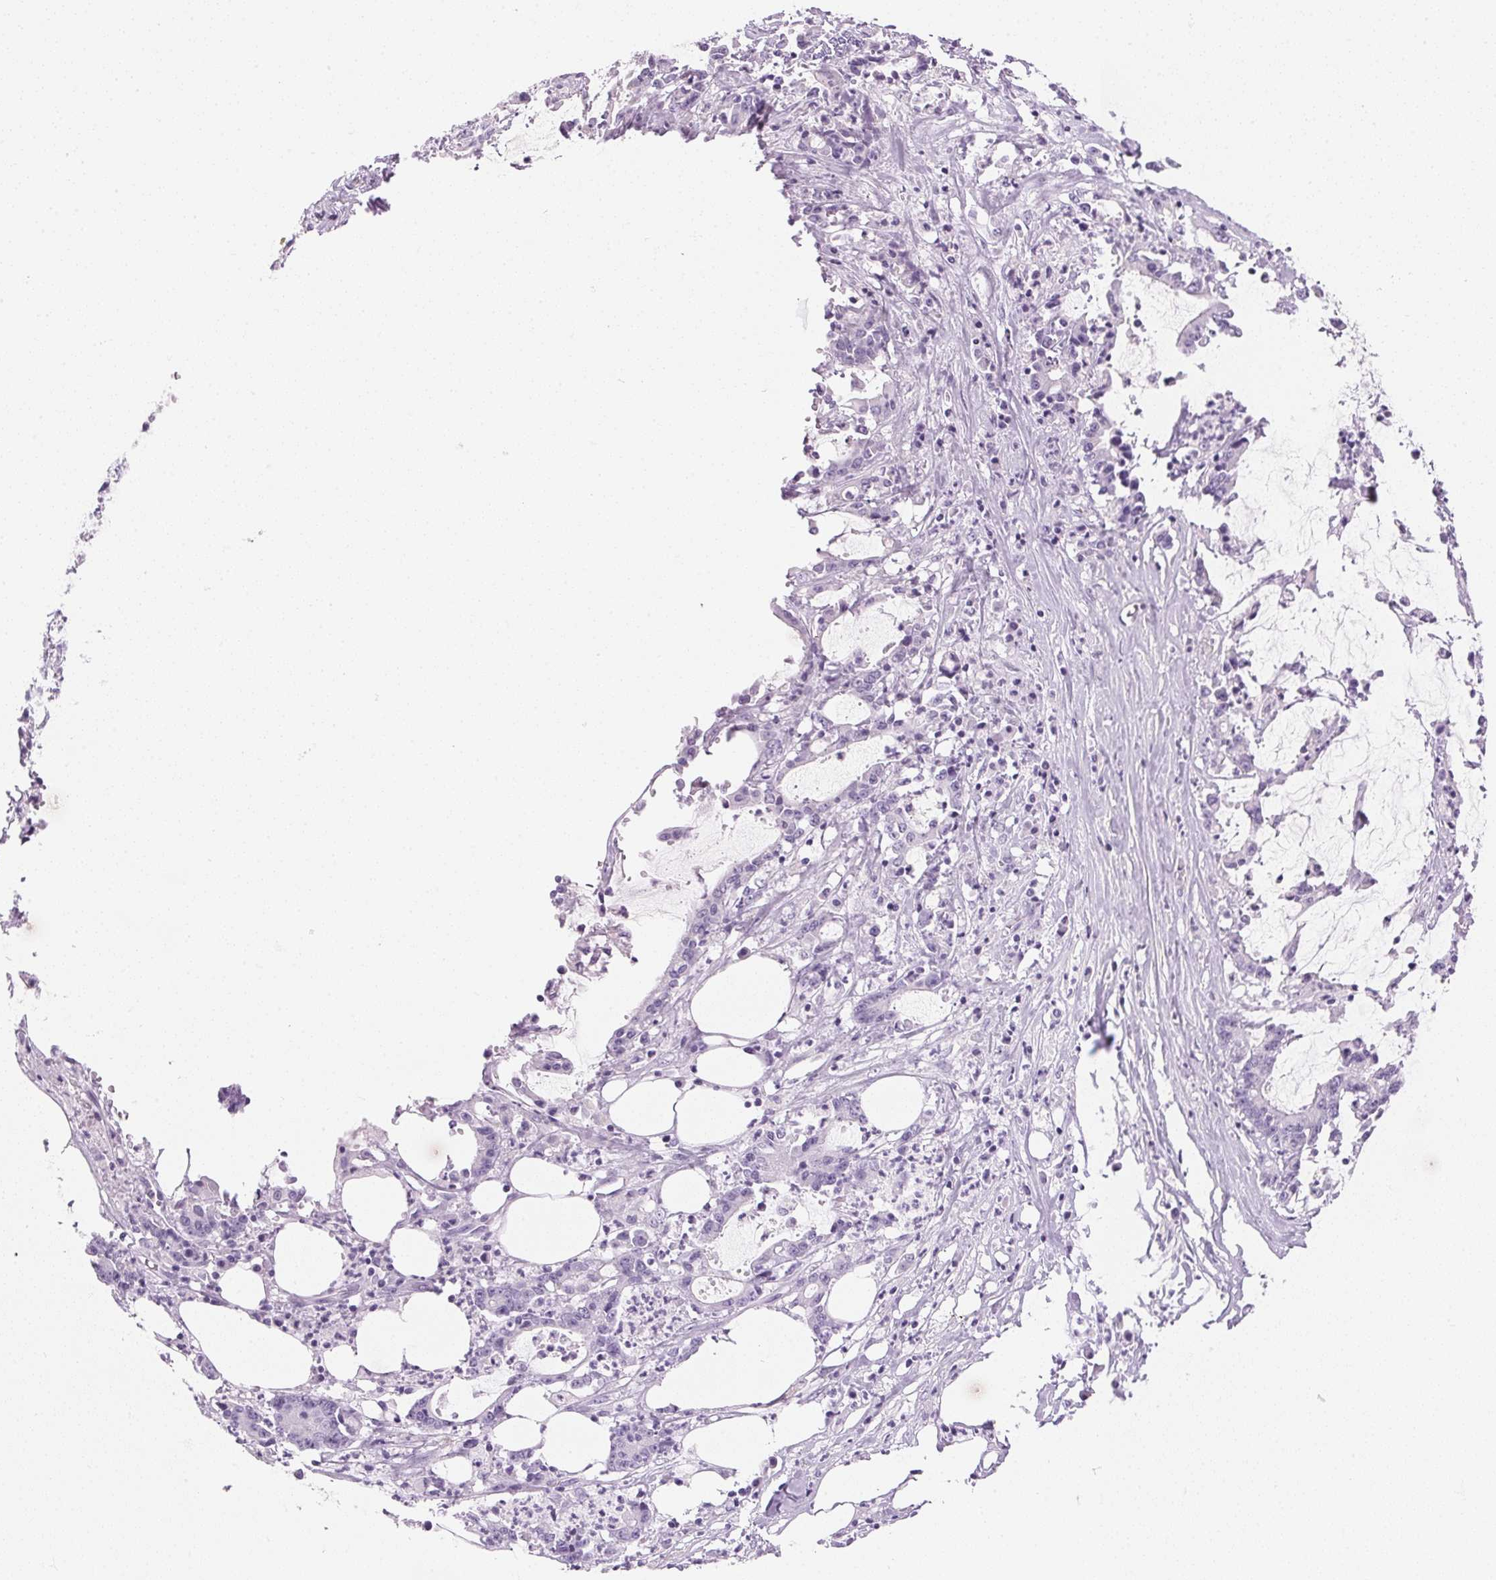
{"staining": {"intensity": "negative", "quantity": "none", "location": "none"}, "tissue": "stomach cancer", "cell_type": "Tumor cells", "image_type": "cancer", "snomed": [{"axis": "morphology", "description": "Adenocarcinoma, NOS"}, {"axis": "topography", "description": "Stomach, upper"}], "caption": "Tumor cells are negative for protein expression in human stomach adenocarcinoma. (Immunohistochemistry, brightfield microscopy, high magnification).", "gene": "IGFBP1", "patient": {"sex": "male", "age": 68}}